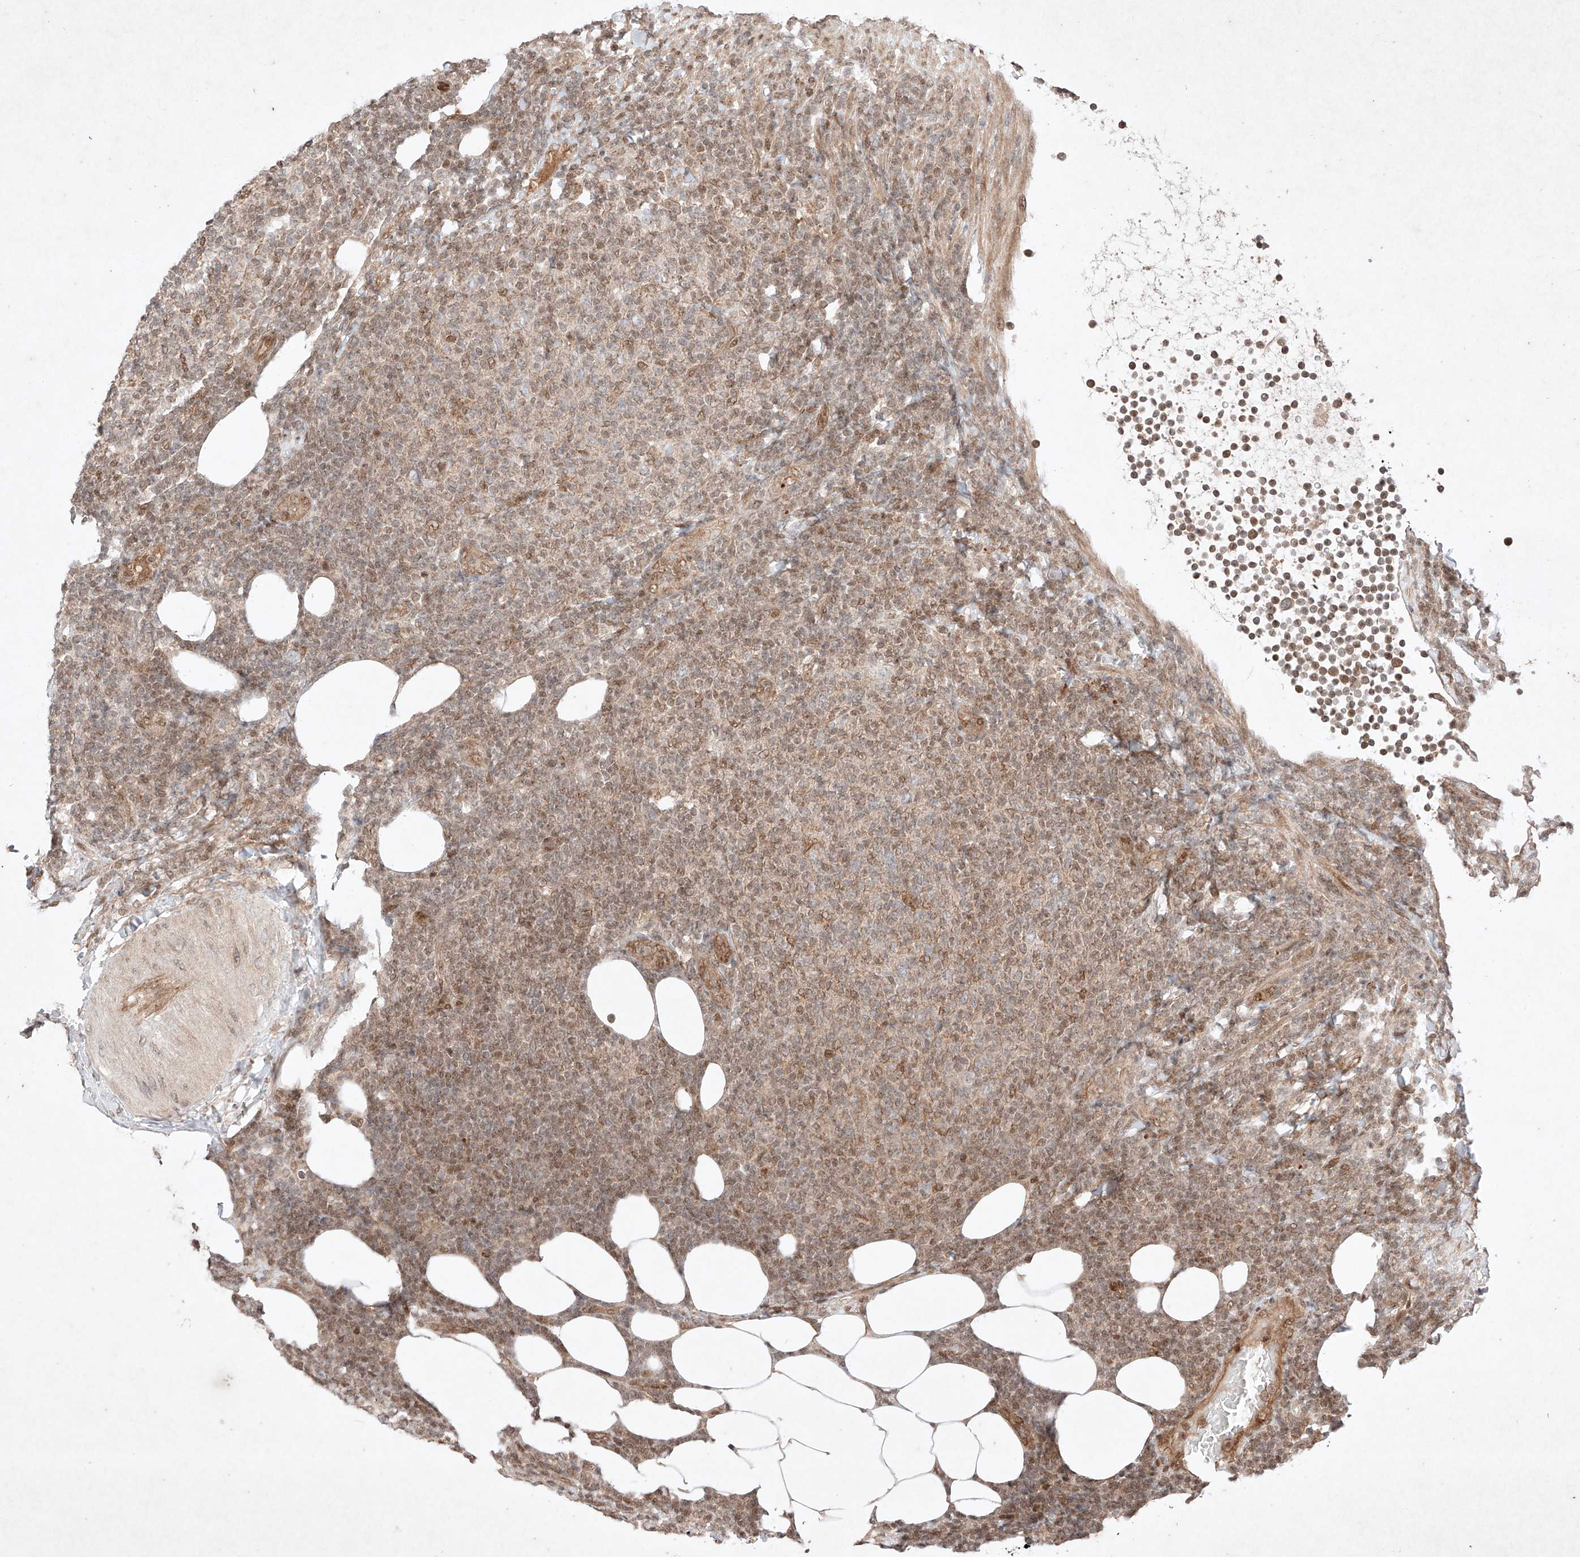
{"staining": {"intensity": "weak", "quantity": ">75%", "location": "nuclear"}, "tissue": "lymphoma", "cell_type": "Tumor cells", "image_type": "cancer", "snomed": [{"axis": "morphology", "description": "Malignant lymphoma, non-Hodgkin's type, Low grade"}, {"axis": "topography", "description": "Lymph node"}], "caption": "The micrograph exhibits immunohistochemical staining of lymphoma. There is weak nuclear positivity is identified in approximately >75% of tumor cells.", "gene": "RNF31", "patient": {"sex": "male", "age": 66}}